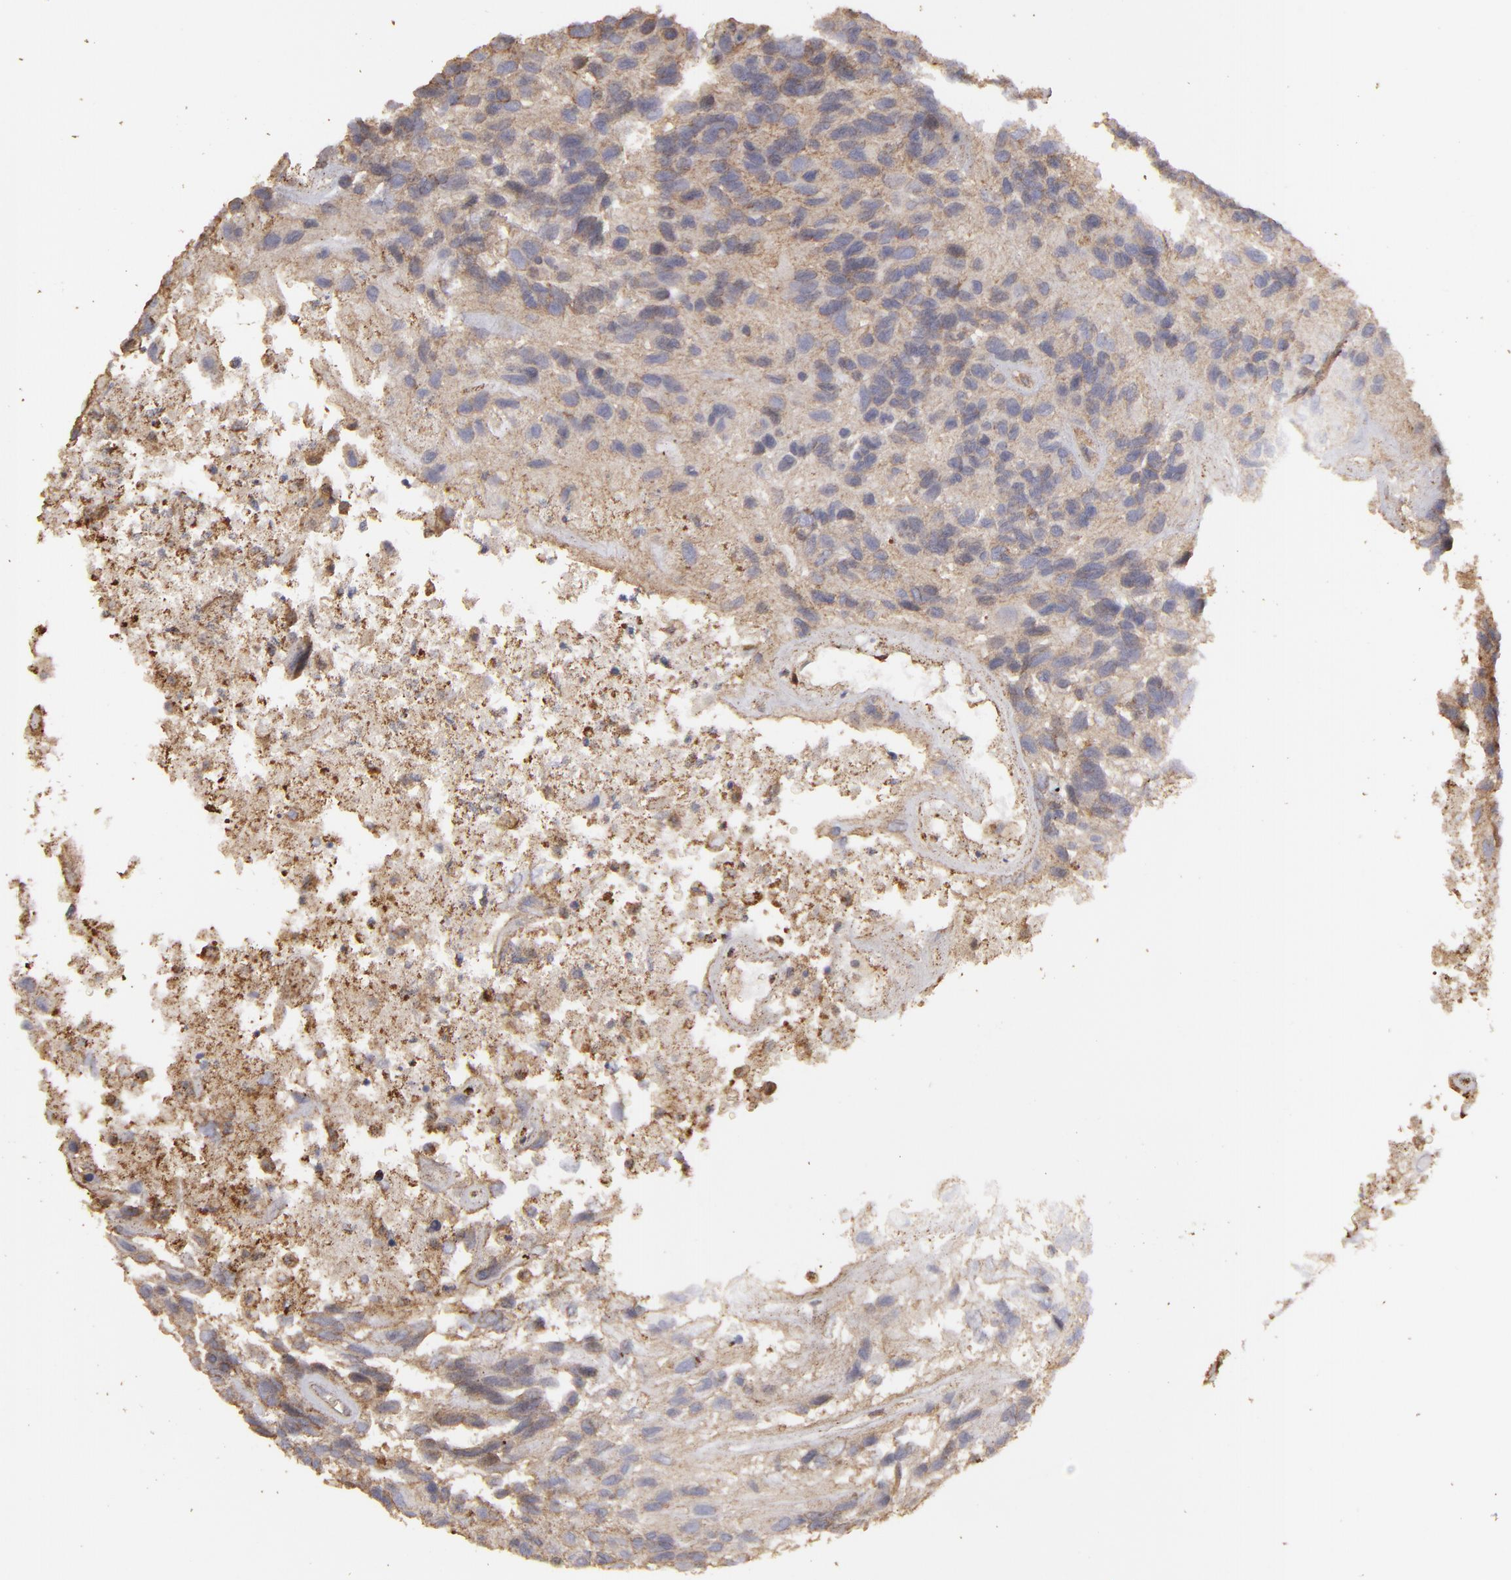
{"staining": {"intensity": "moderate", "quantity": ">75%", "location": "cytoplasmic/membranous"}, "tissue": "glioma", "cell_type": "Tumor cells", "image_type": "cancer", "snomed": [{"axis": "morphology", "description": "Glioma, malignant, High grade"}, {"axis": "topography", "description": "Brain"}], "caption": "Malignant glioma (high-grade) stained with DAB IHC displays medium levels of moderate cytoplasmic/membranous staining in approximately >75% of tumor cells. Nuclei are stained in blue.", "gene": "ACTB", "patient": {"sex": "male", "age": 77}}